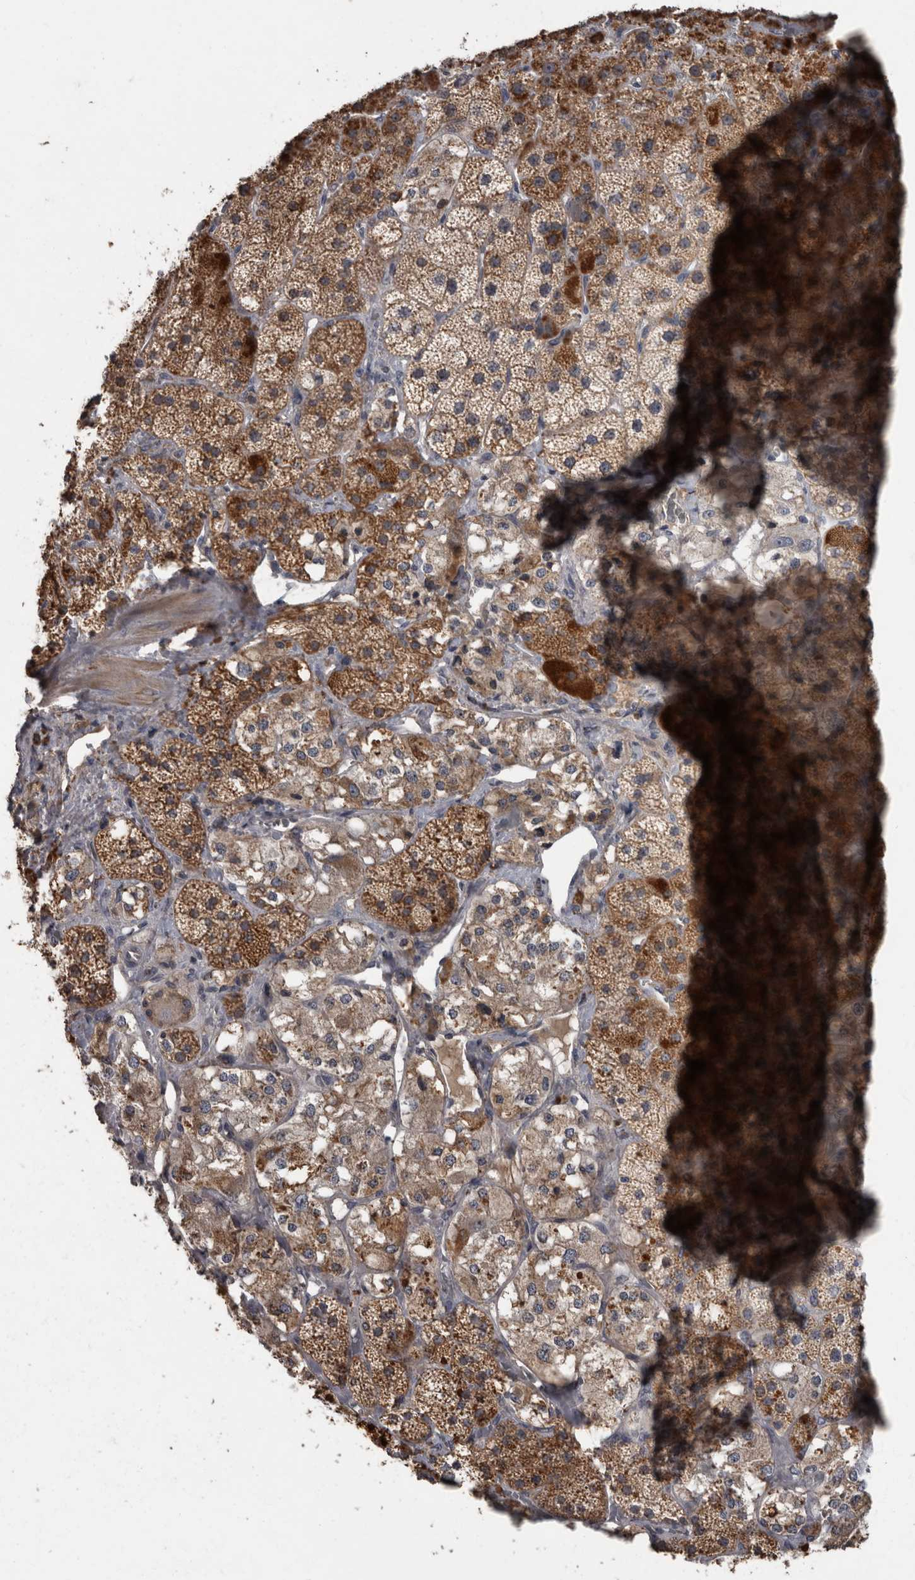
{"staining": {"intensity": "moderate", "quantity": ">75%", "location": "cytoplasmic/membranous"}, "tissue": "adrenal gland", "cell_type": "Glandular cells", "image_type": "normal", "snomed": [{"axis": "morphology", "description": "Normal tissue, NOS"}, {"axis": "topography", "description": "Adrenal gland"}], "caption": "Immunohistochemical staining of benign human adrenal gland shows >75% levels of moderate cytoplasmic/membranous protein staining in about >75% of glandular cells. (DAB (3,3'-diaminobenzidine) IHC, brown staining for protein, blue staining for nuclei).", "gene": "PPP1R3C", "patient": {"sex": "male", "age": 57}}